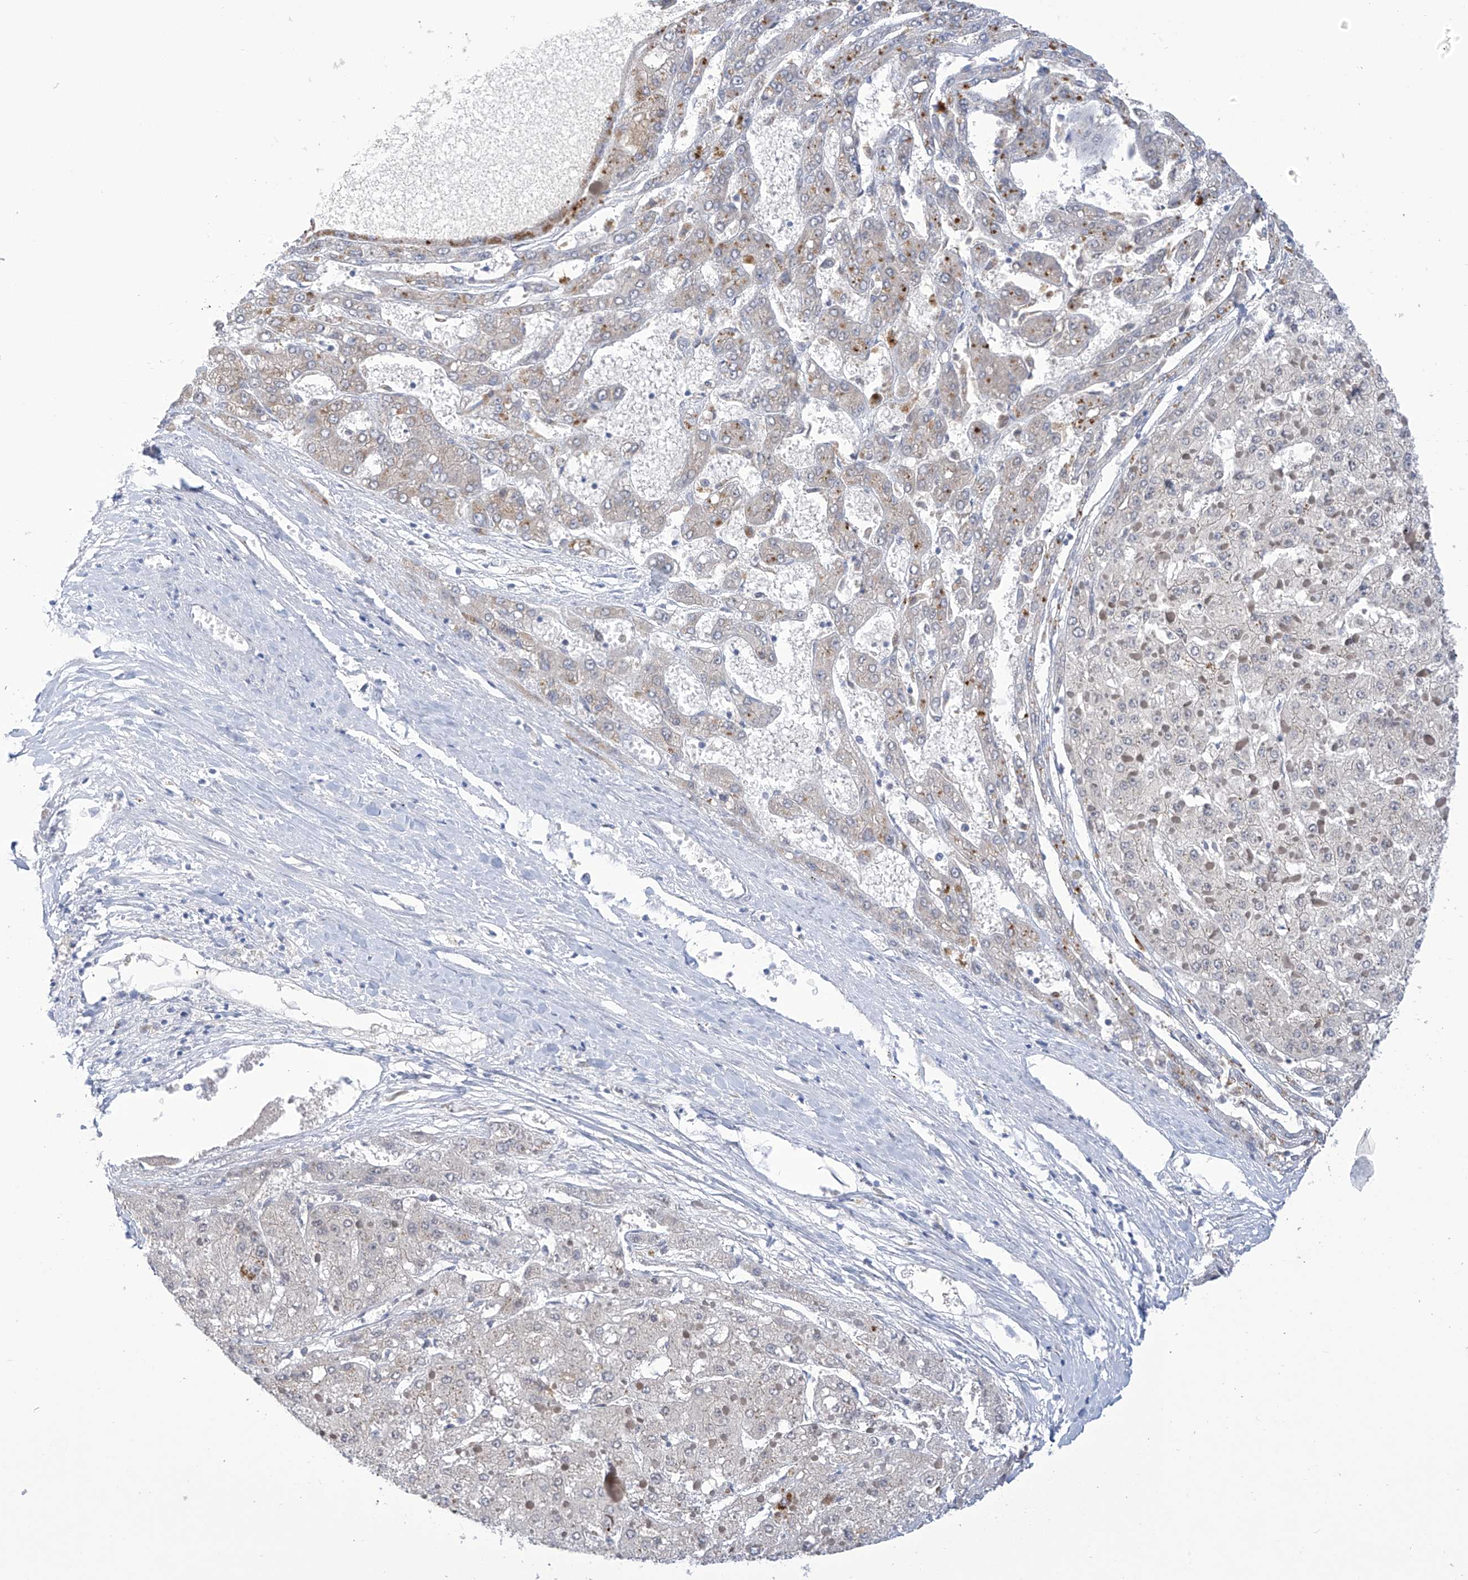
{"staining": {"intensity": "weak", "quantity": "<25%", "location": "cytoplasmic/membranous"}, "tissue": "liver cancer", "cell_type": "Tumor cells", "image_type": "cancer", "snomed": [{"axis": "morphology", "description": "Carcinoma, Hepatocellular, NOS"}, {"axis": "topography", "description": "Liver"}], "caption": "Liver cancer (hepatocellular carcinoma) stained for a protein using IHC demonstrates no positivity tumor cells.", "gene": "IBA57", "patient": {"sex": "female", "age": 73}}